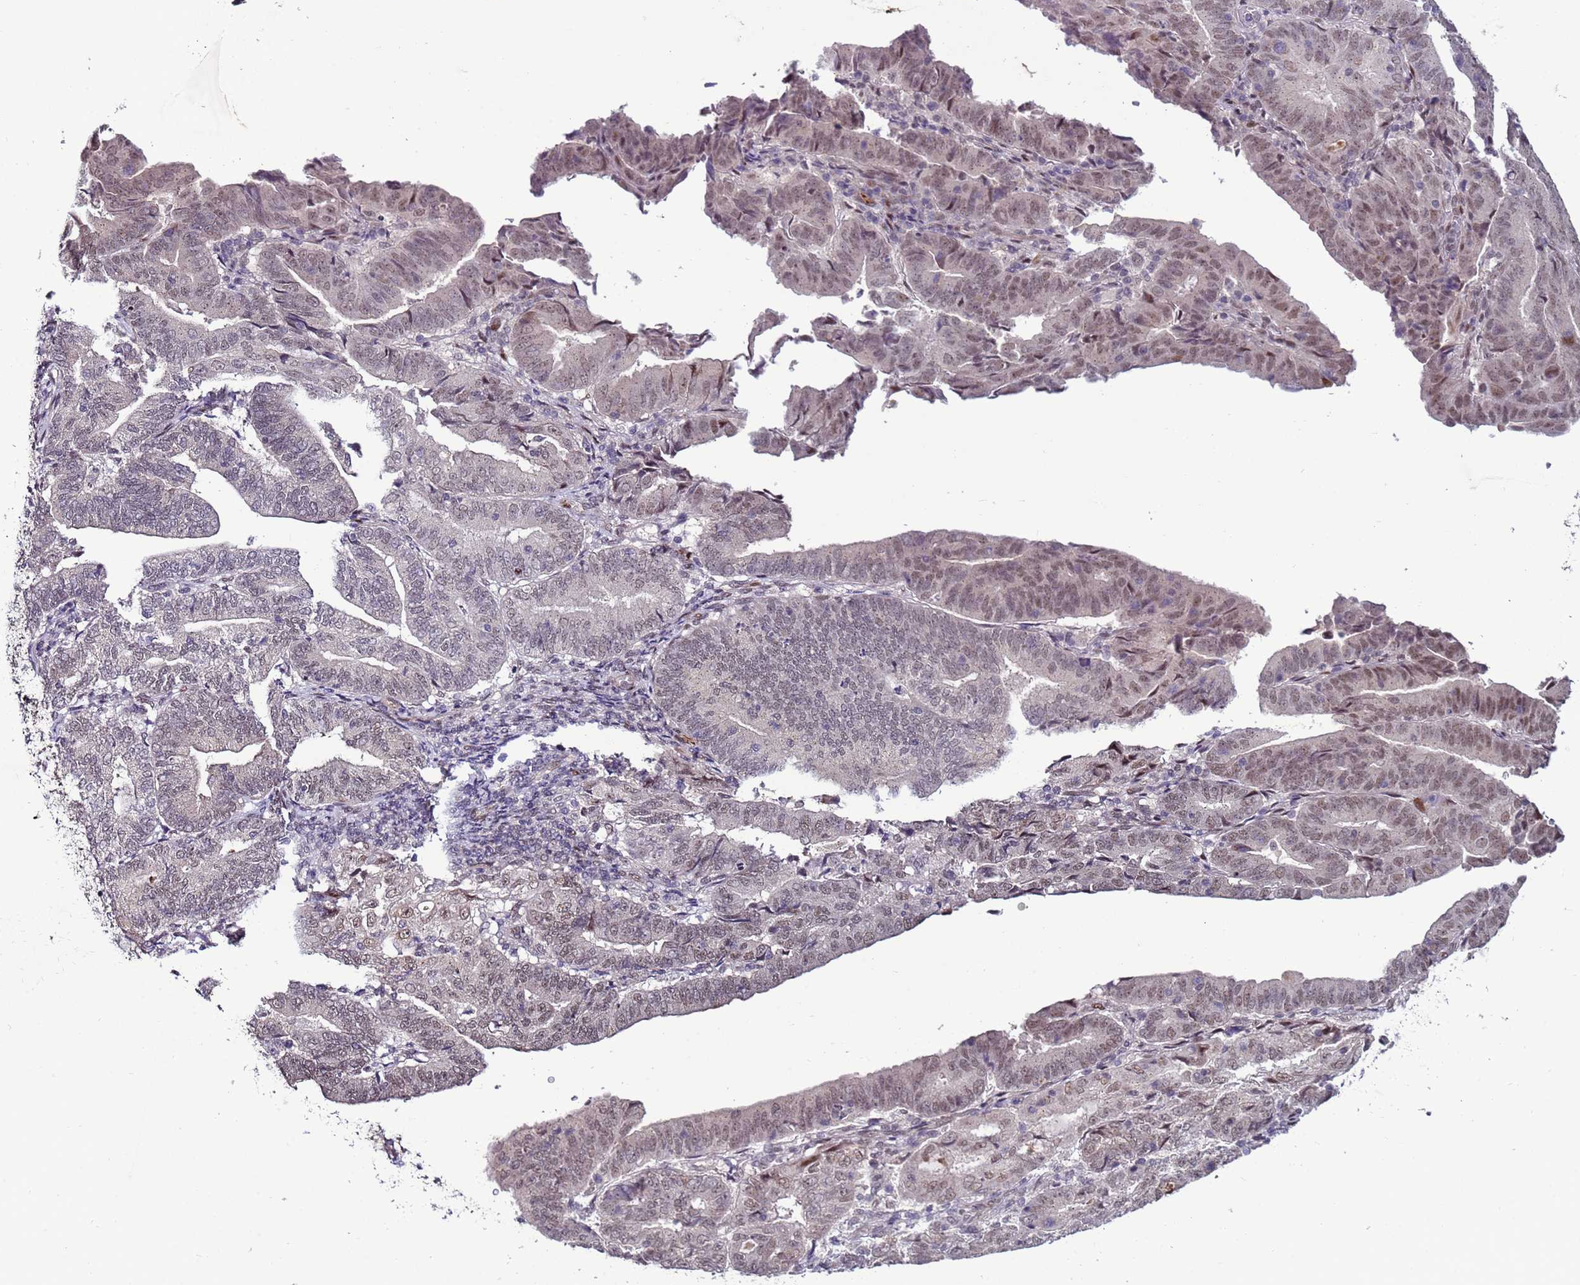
{"staining": {"intensity": "weak", "quantity": "<25%", "location": "nuclear"}, "tissue": "endometrial cancer", "cell_type": "Tumor cells", "image_type": "cancer", "snomed": [{"axis": "morphology", "description": "Adenocarcinoma, NOS"}, {"axis": "topography", "description": "Endometrium"}], "caption": "Immunohistochemistry (IHC) of human endometrial adenocarcinoma demonstrates no positivity in tumor cells. (Brightfield microscopy of DAB (3,3'-diaminobenzidine) IHC at high magnification).", "gene": "SHC3", "patient": {"sex": "female", "age": 70}}